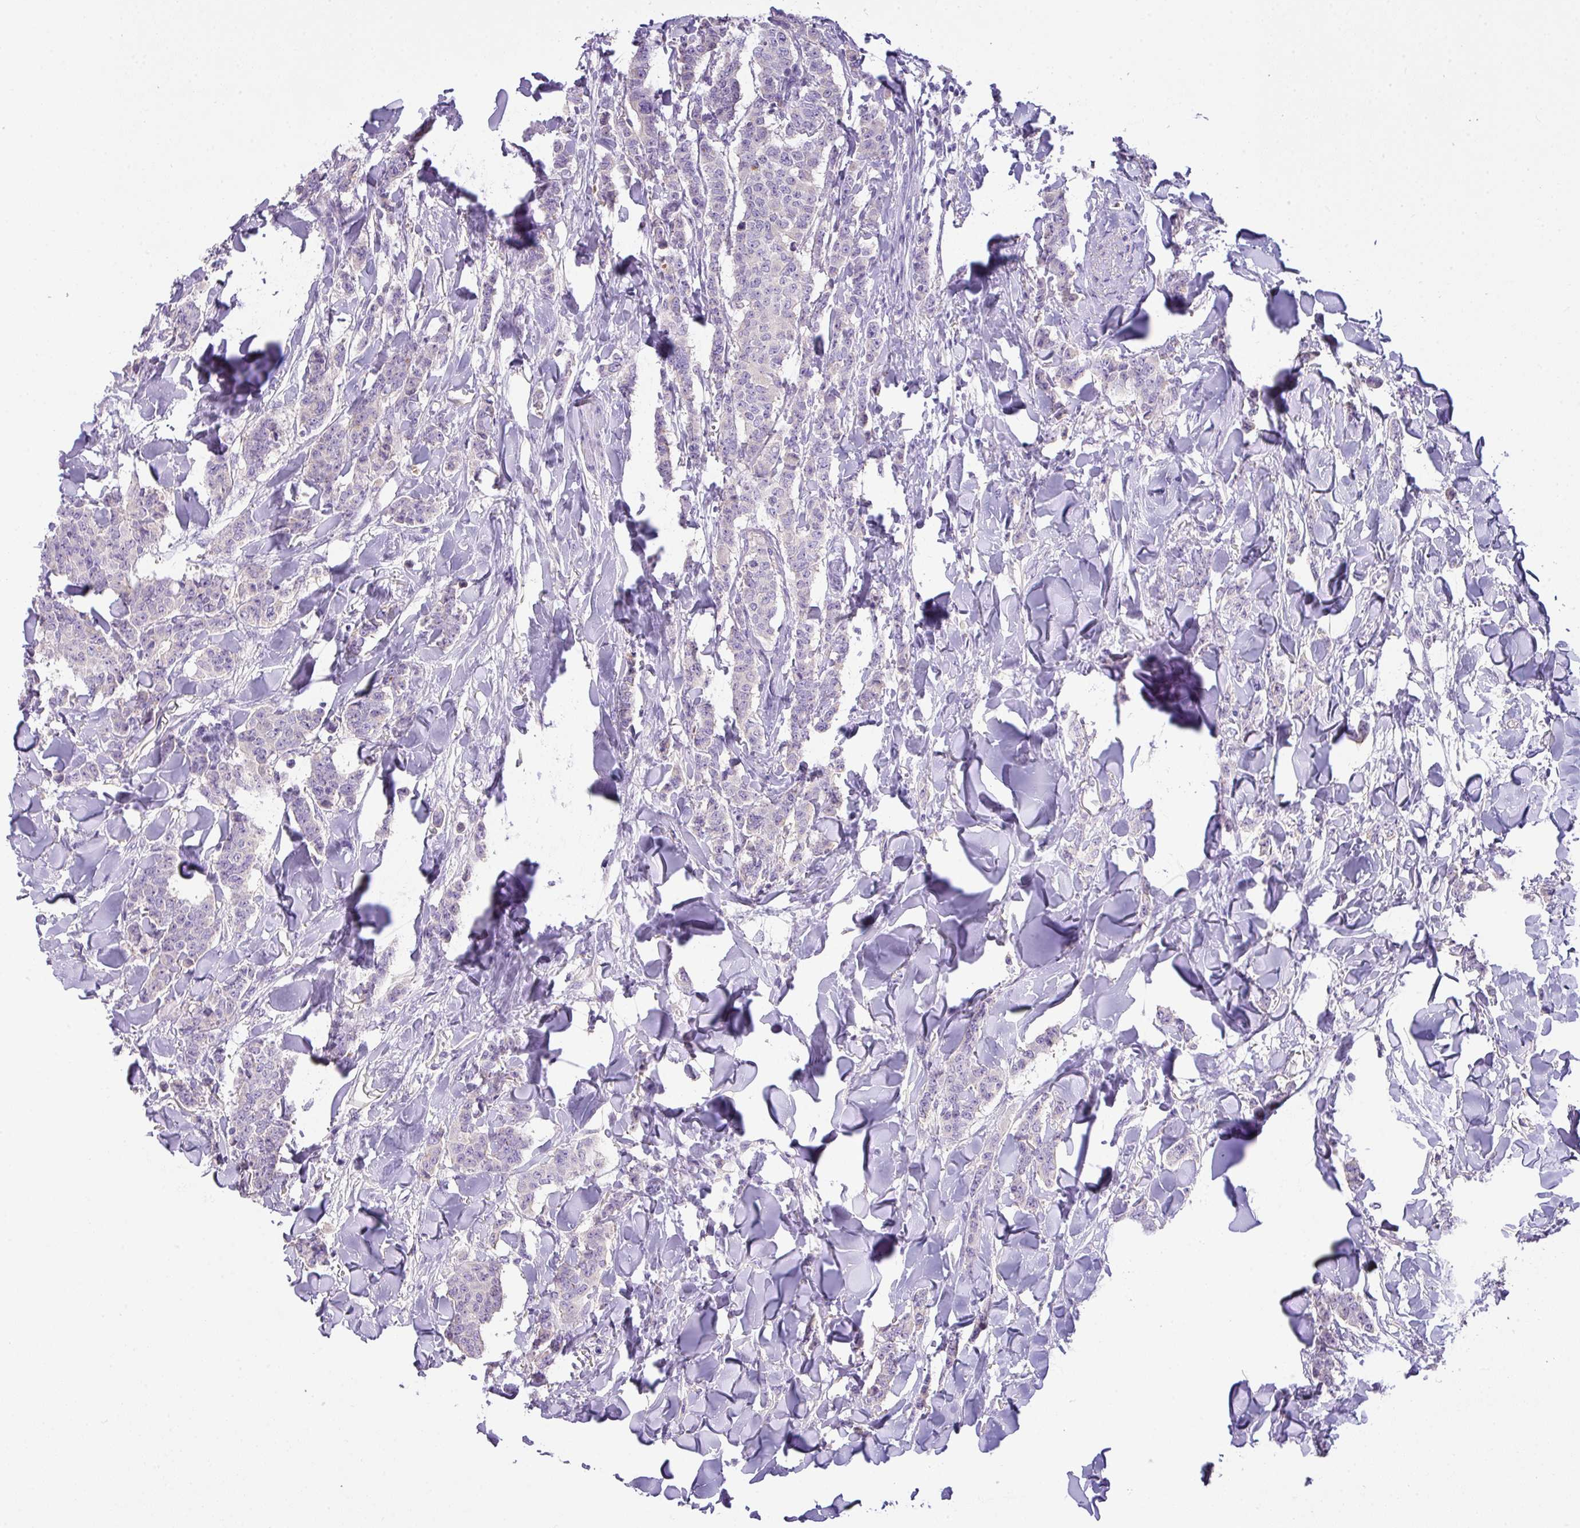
{"staining": {"intensity": "negative", "quantity": "none", "location": "none"}, "tissue": "breast cancer", "cell_type": "Tumor cells", "image_type": "cancer", "snomed": [{"axis": "morphology", "description": "Duct carcinoma"}, {"axis": "topography", "description": "Breast"}], "caption": "This is an immunohistochemistry (IHC) image of human breast cancer (invasive ductal carcinoma). There is no positivity in tumor cells.", "gene": "OR6C6", "patient": {"sex": "female", "age": 40}}